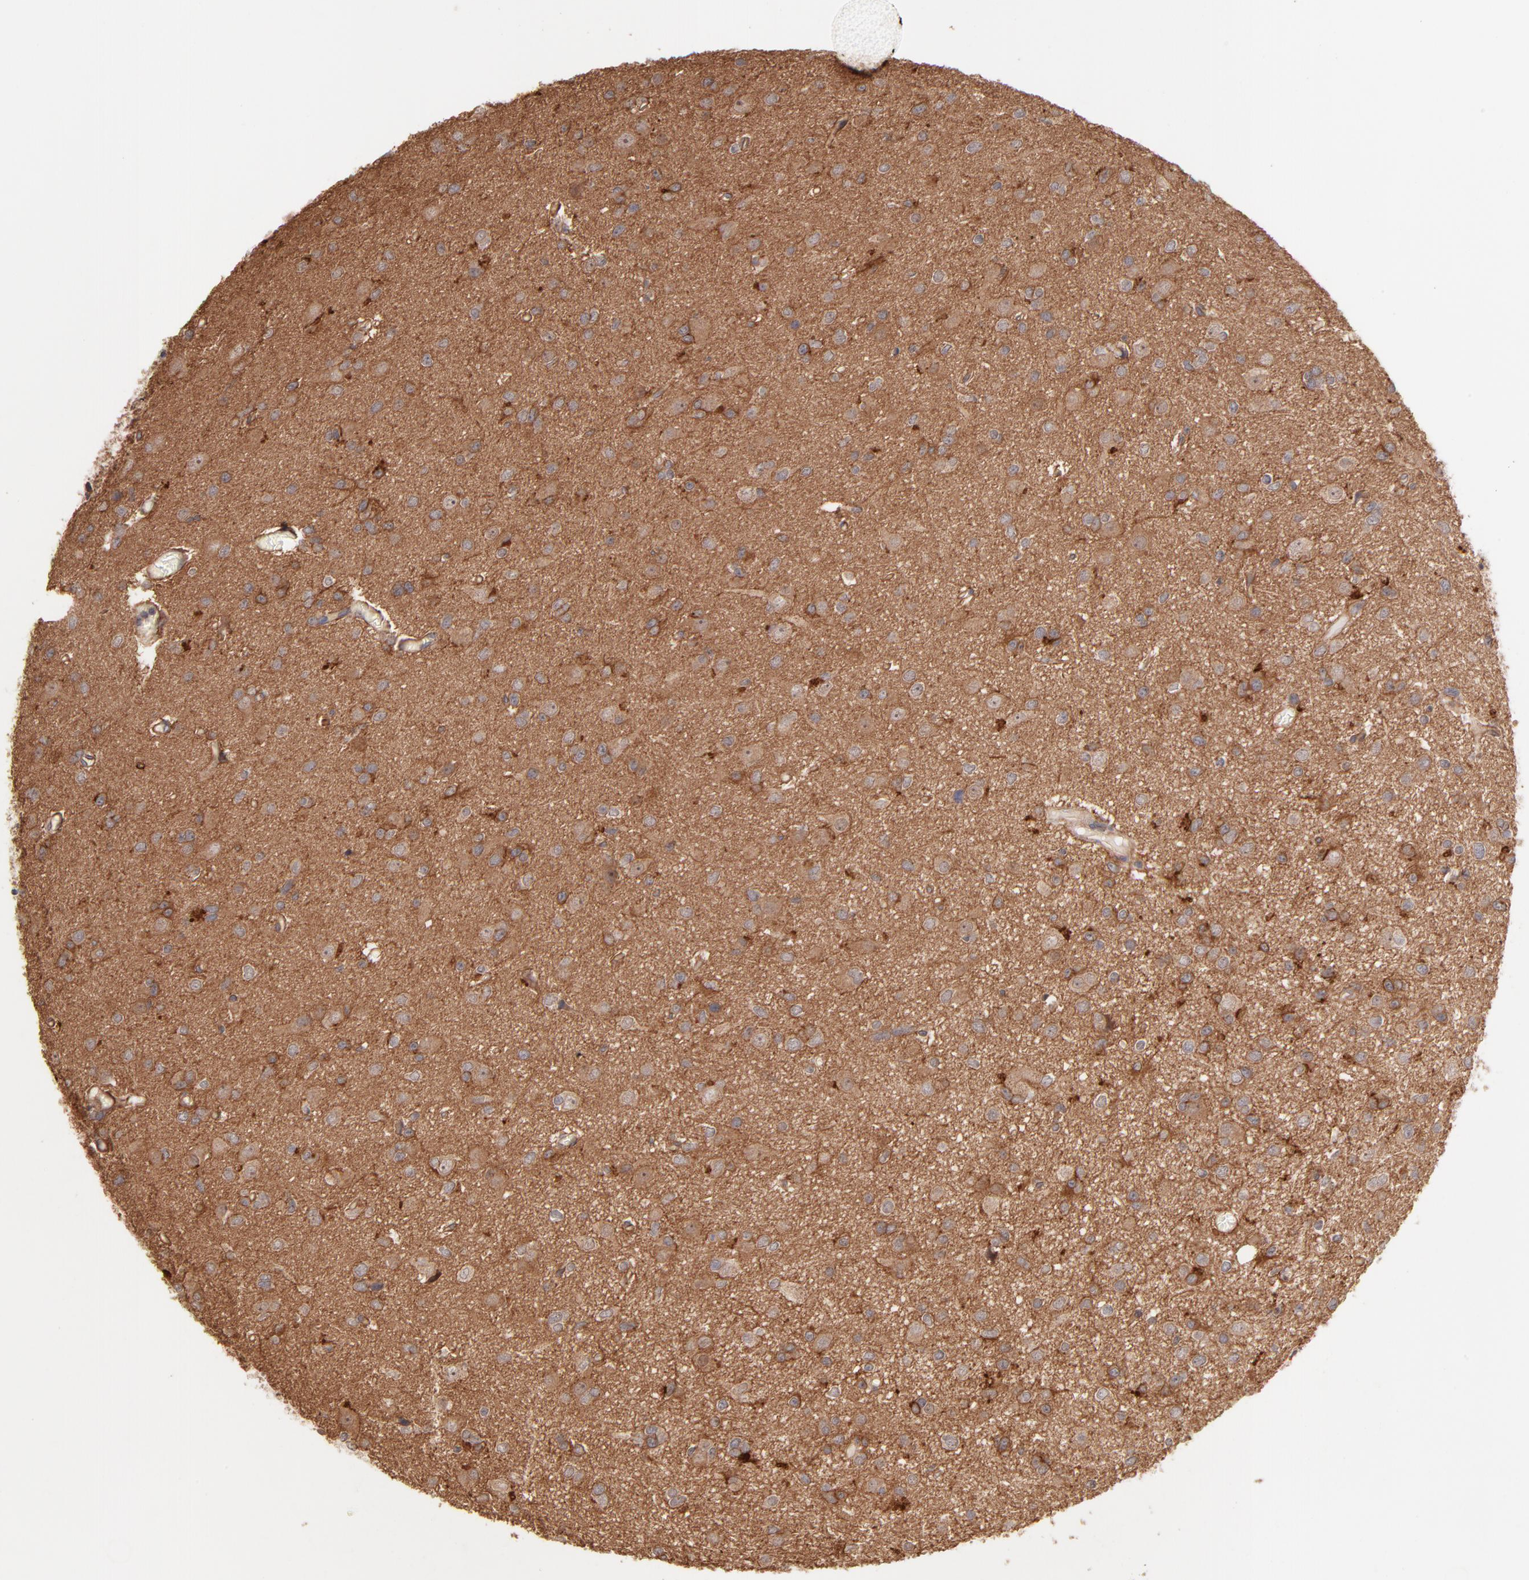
{"staining": {"intensity": "moderate", "quantity": ">75%", "location": "cytoplasmic/membranous"}, "tissue": "glioma", "cell_type": "Tumor cells", "image_type": "cancer", "snomed": [{"axis": "morphology", "description": "Glioma, malignant, Low grade"}, {"axis": "topography", "description": "Brain"}], "caption": "Protein staining of malignant glioma (low-grade) tissue shows moderate cytoplasmic/membranous positivity in about >75% of tumor cells.", "gene": "STAP2", "patient": {"sex": "male", "age": 42}}